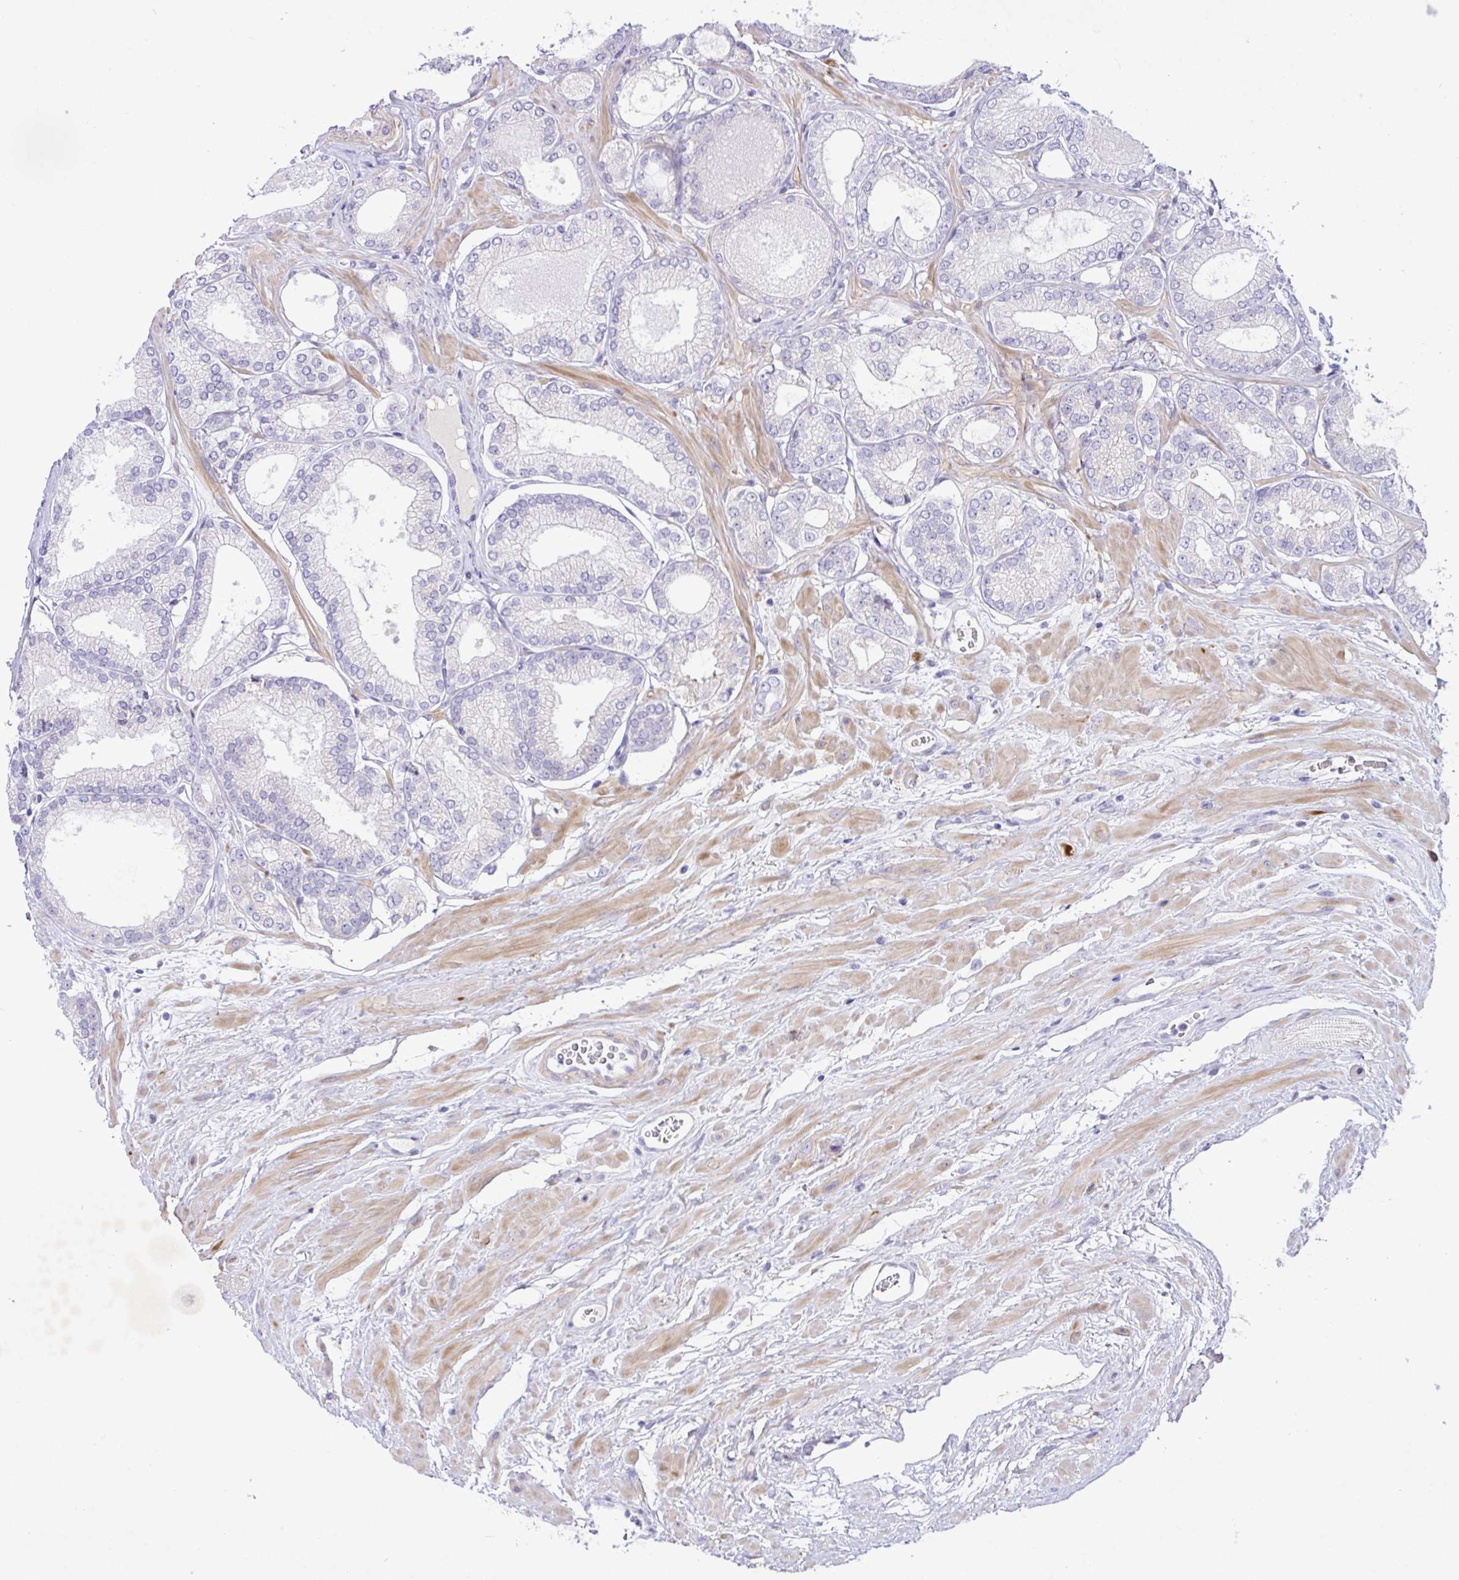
{"staining": {"intensity": "negative", "quantity": "none", "location": "none"}, "tissue": "prostate cancer", "cell_type": "Tumor cells", "image_type": "cancer", "snomed": [{"axis": "morphology", "description": "Adenocarcinoma, High grade"}, {"axis": "topography", "description": "Prostate"}], "caption": "High magnification brightfield microscopy of prostate adenocarcinoma (high-grade) stained with DAB (brown) and counterstained with hematoxylin (blue): tumor cells show no significant positivity. Brightfield microscopy of IHC stained with DAB (3,3'-diaminobenzidine) (brown) and hematoxylin (blue), captured at high magnification.", "gene": "FAM86B1", "patient": {"sex": "male", "age": 68}}